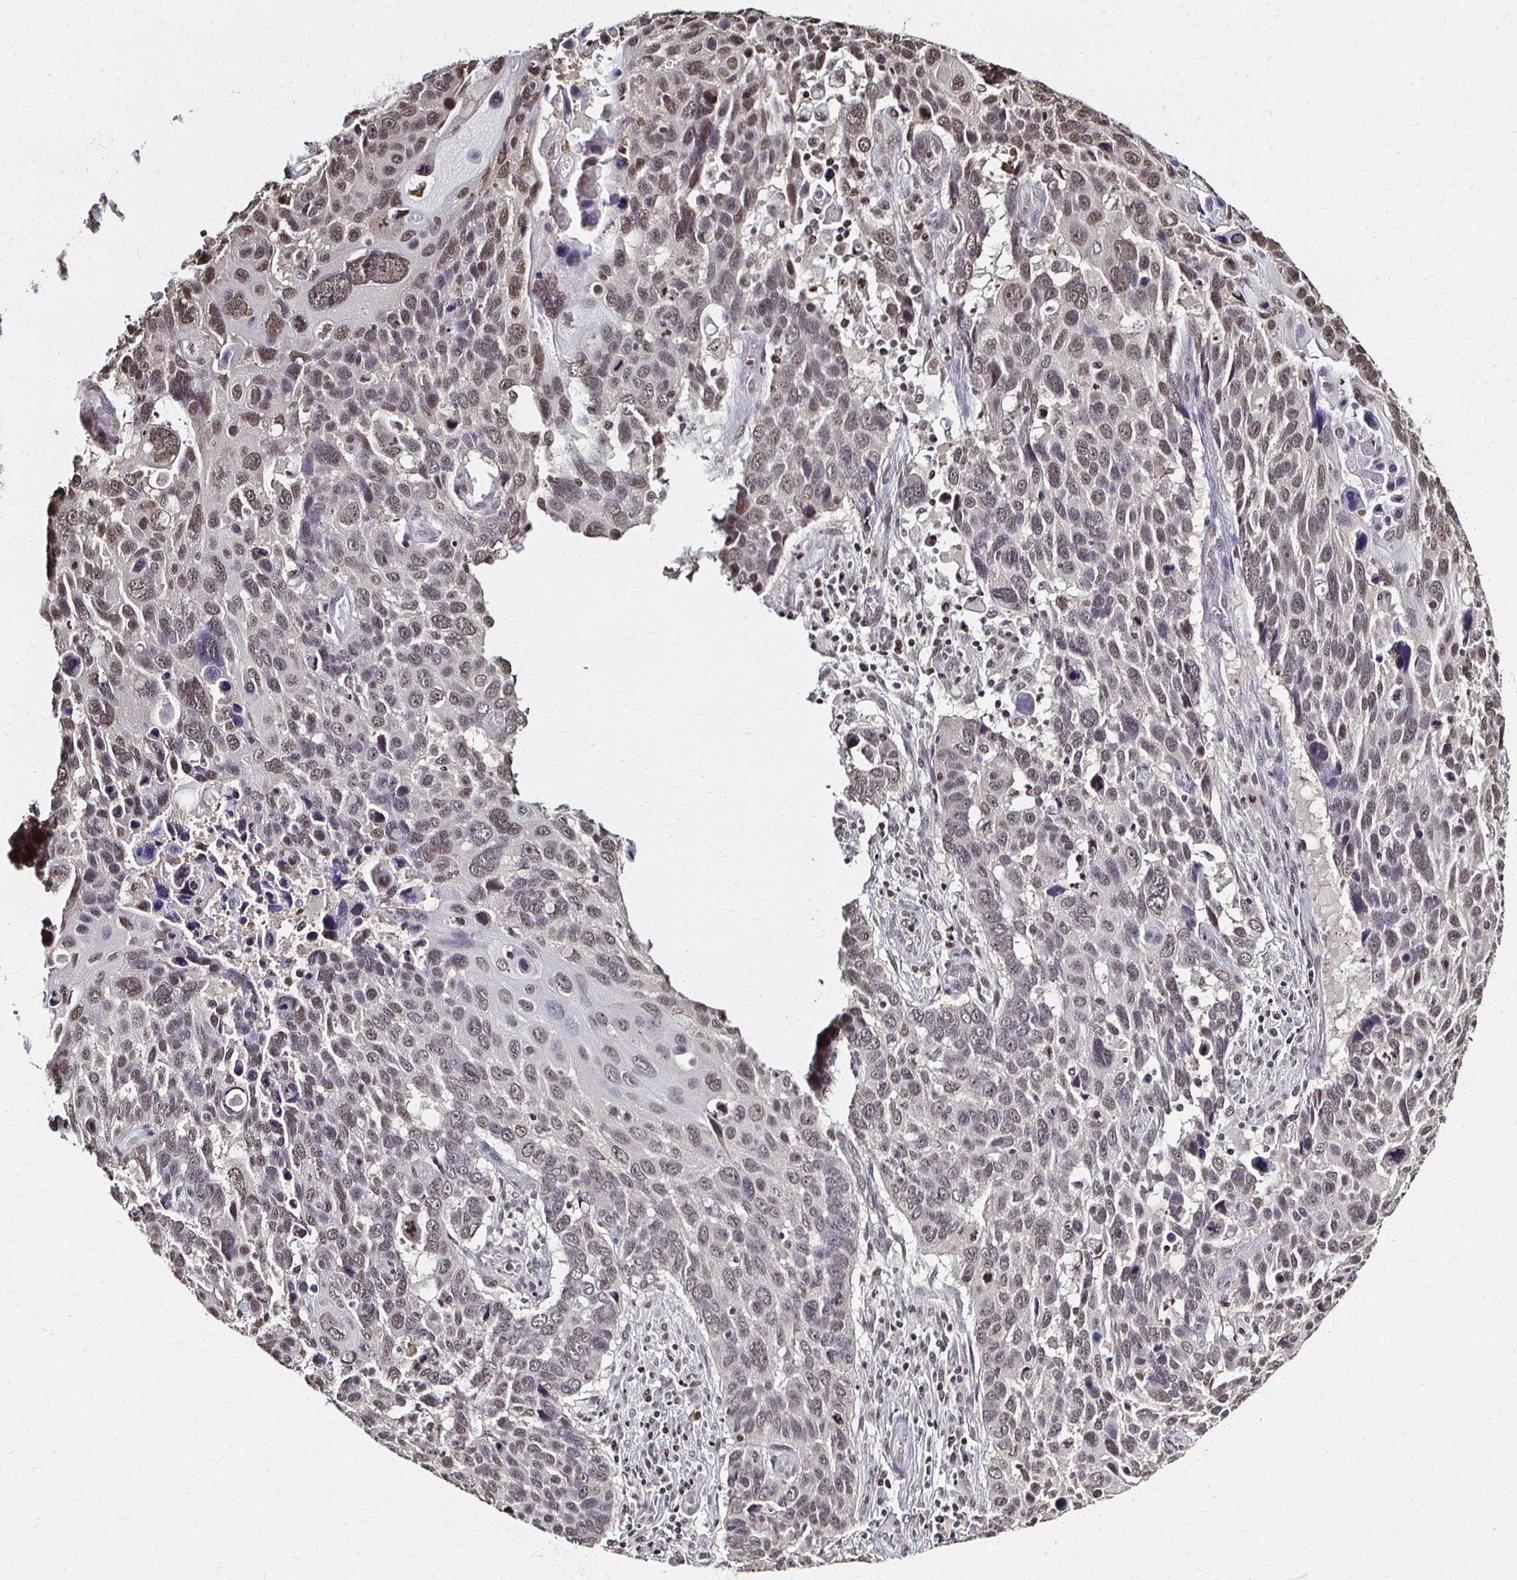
{"staining": {"intensity": "weak", "quantity": ">75%", "location": "nuclear"}, "tissue": "lung cancer", "cell_type": "Tumor cells", "image_type": "cancer", "snomed": [{"axis": "morphology", "description": "Squamous cell carcinoma, NOS"}, {"axis": "topography", "description": "Lung"}], "caption": "Immunohistochemistry (IHC) of human lung cancer demonstrates low levels of weak nuclear staining in approximately >75% of tumor cells. The staining was performed using DAB, with brown indicating positive protein expression. Nuclei are stained blue with hematoxylin.", "gene": "HOXA9", "patient": {"sex": "male", "age": 68}}